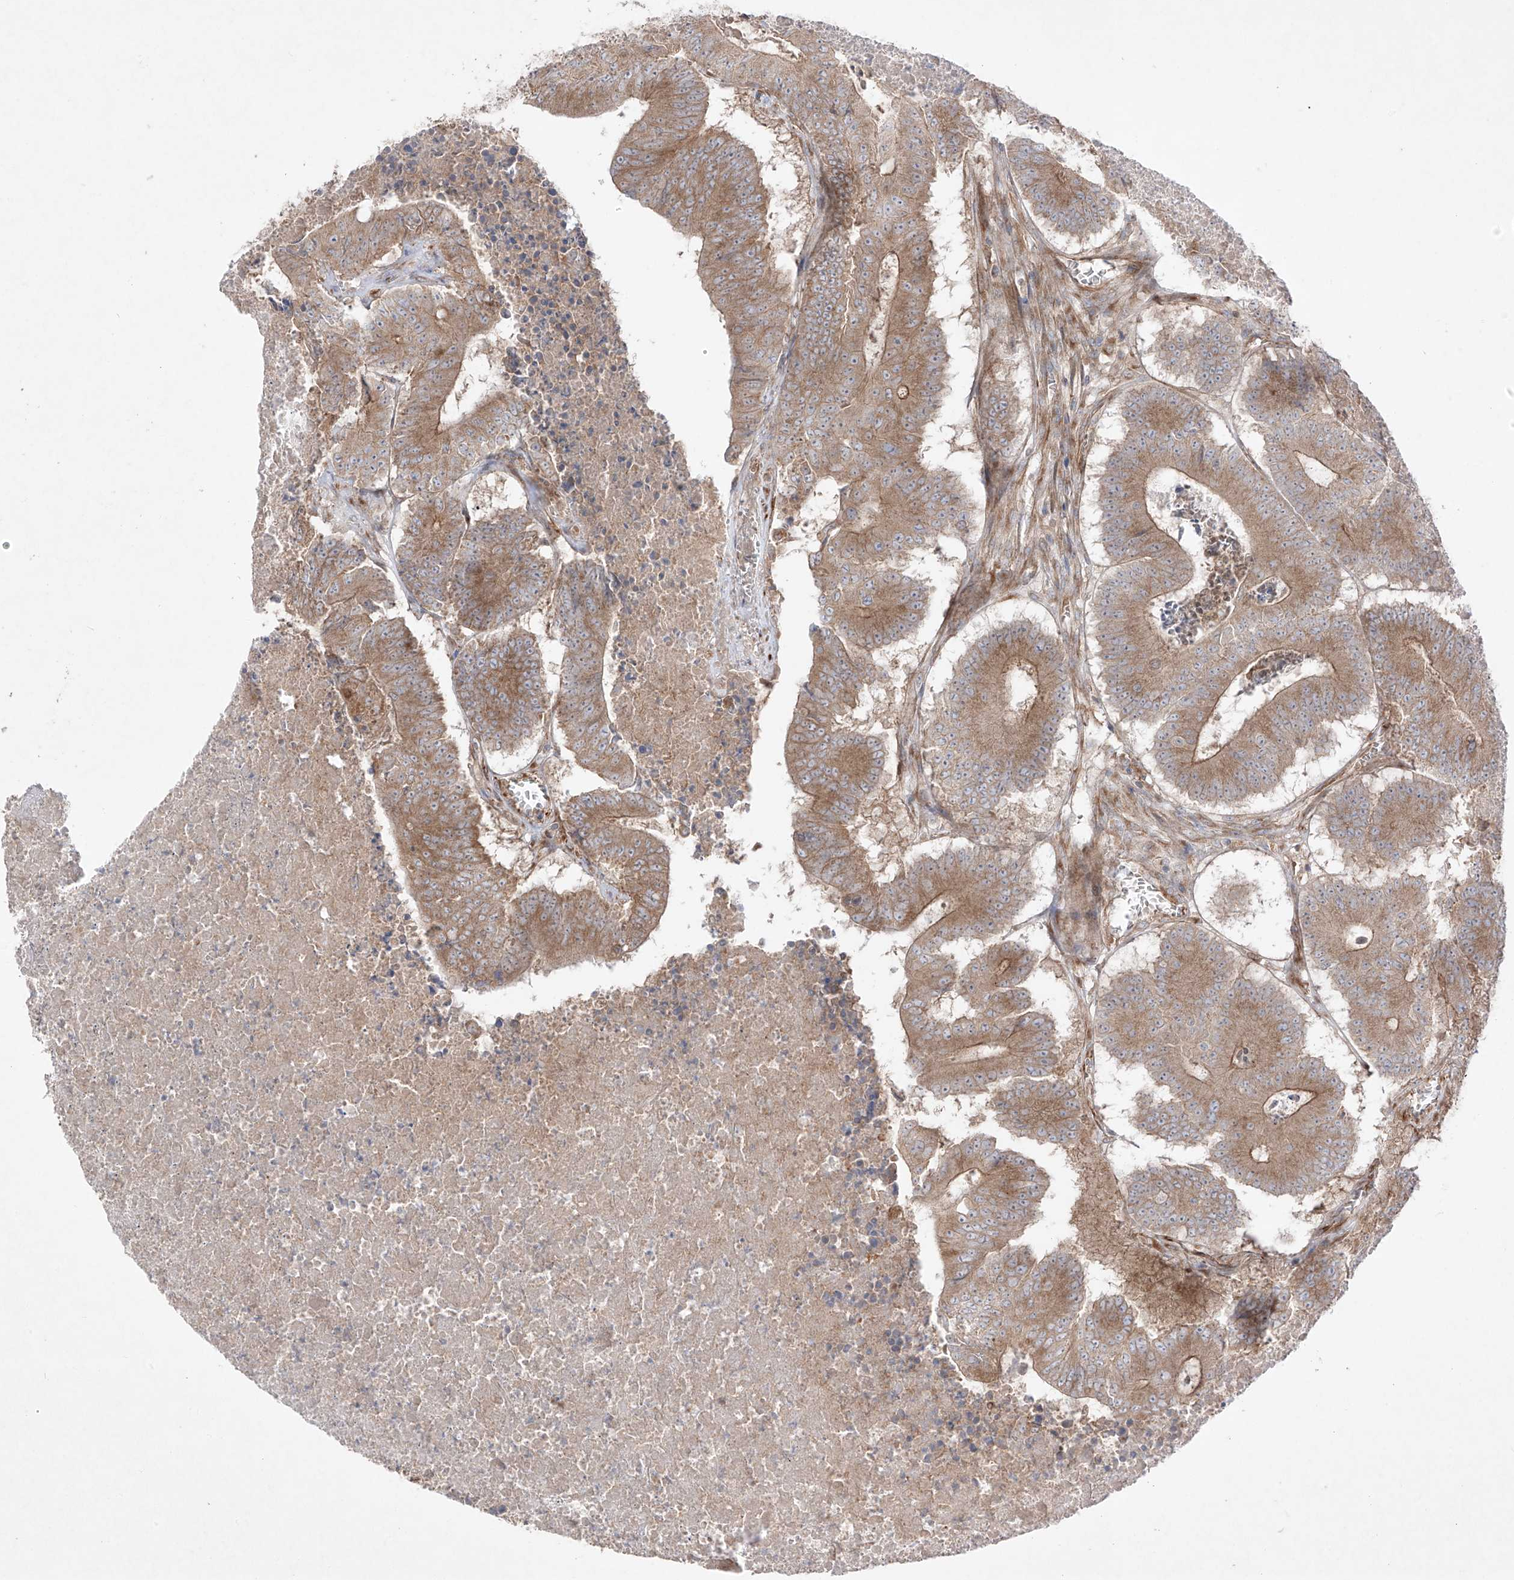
{"staining": {"intensity": "moderate", "quantity": ">75%", "location": "cytoplasmic/membranous"}, "tissue": "colorectal cancer", "cell_type": "Tumor cells", "image_type": "cancer", "snomed": [{"axis": "morphology", "description": "Adenocarcinoma, NOS"}, {"axis": "topography", "description": "Colon"}], "caption": "A brown stain labels moderate cytoplasmic/membranous expression of a protein in colorectal cancer tumor cells.", "gene": "YKT6", "patient": {"sex": "male", "age": 87}}